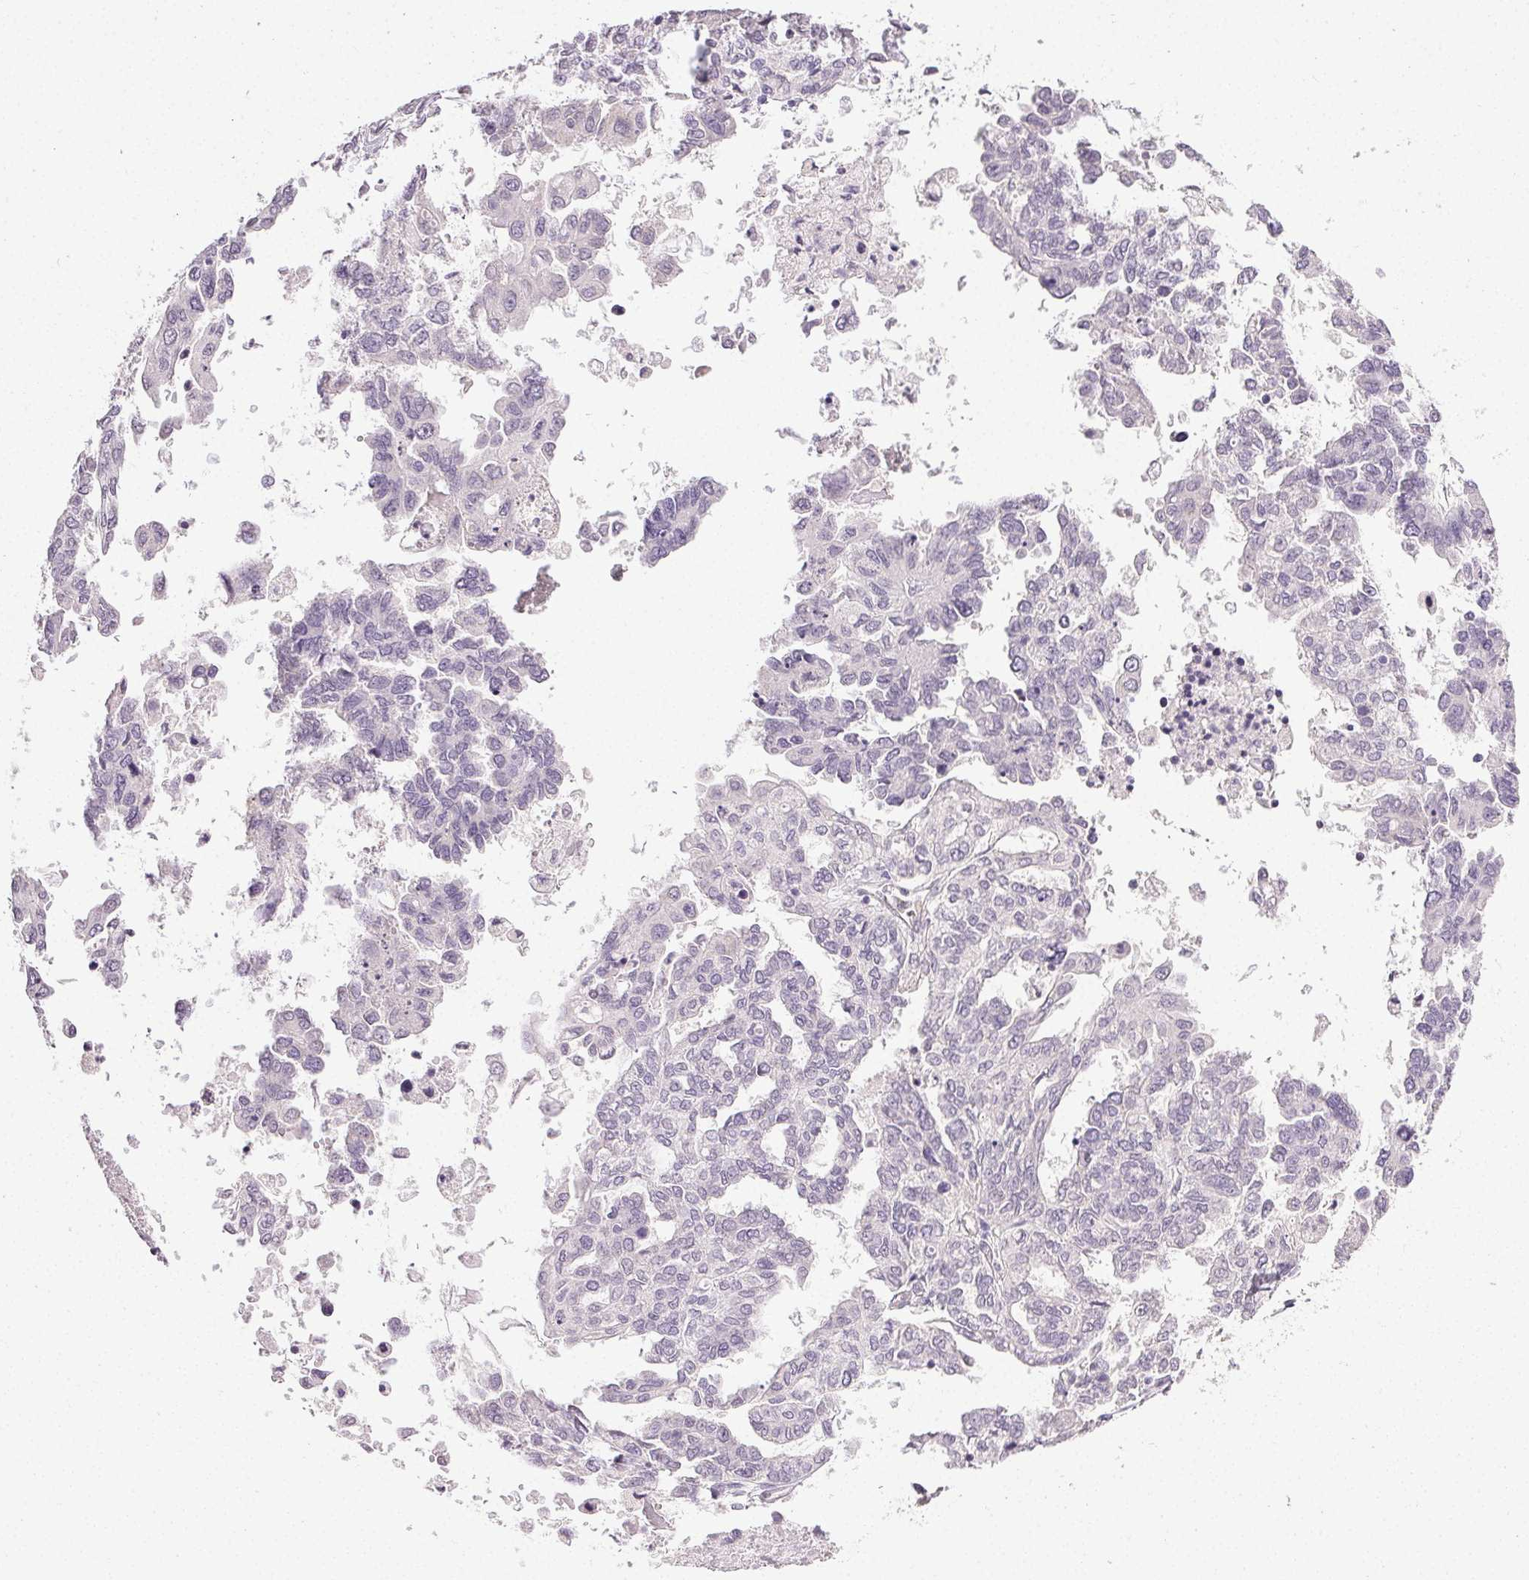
{"staining": {"intensity": "negative", "quantity": "none", "location": "none"}, "tissue": "ovarian cancer", "cell_type": "Tumor cells", "image_type": "cancer", "snomed": [{"axis": "morphology", "description": "Cystadenocarcinoma, serous, NOS"}, {"axis": "topography", "description": "Ovary"}], "caption": "Immunohistochemical staining of ovarian serous cystadenocarcinoma displays no significant expression in tumor cells.", "gene": "PLCB1", "patient": {"sex": "female", "age": 53}}